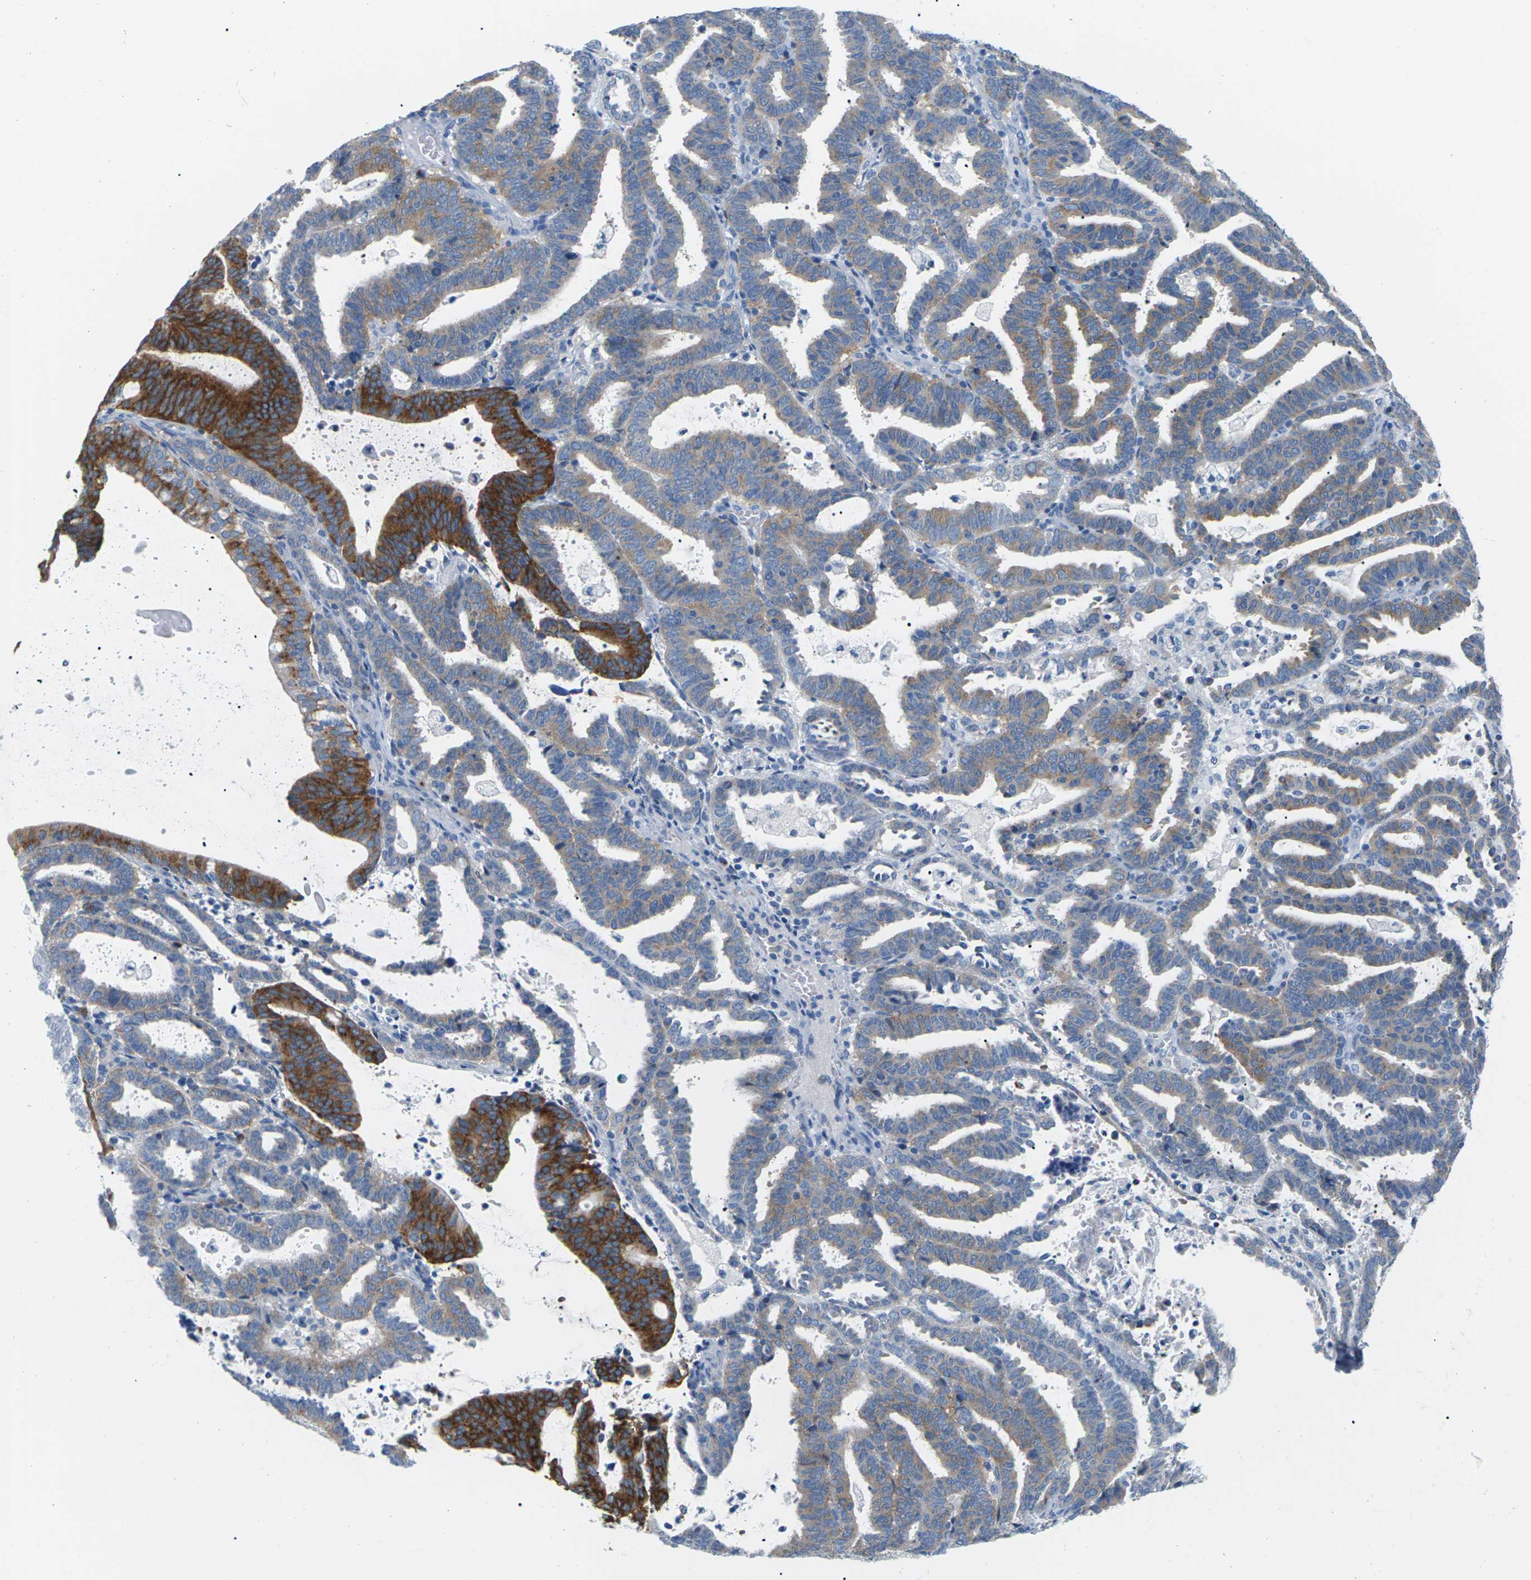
{"staining": {"intensity": "strong", "quantity": "25%-75%", "location": "cytoplasmic/membranous"}, "tissue": "endometrial cancer", "cell_type": "Tumor cells", "image_type": "cancer", "snomed": [{"axis": "morphology", "description": "Adenocarcinoma, NOS"}, {"axis": "topography", "description": "Uterus"}], "caption": "Tumor cells display high levels of strong cytoplasmic/membranous expression in approximately 25%-75% of cells in endometrial cancer (adenocarcinoma). (DAB (3,3'-diaminobenzidine) = brown stain, brightfield microscopy at high magnification).", "gene": "SYNGR2", "patient": {"sex": "female", "age": 83}}